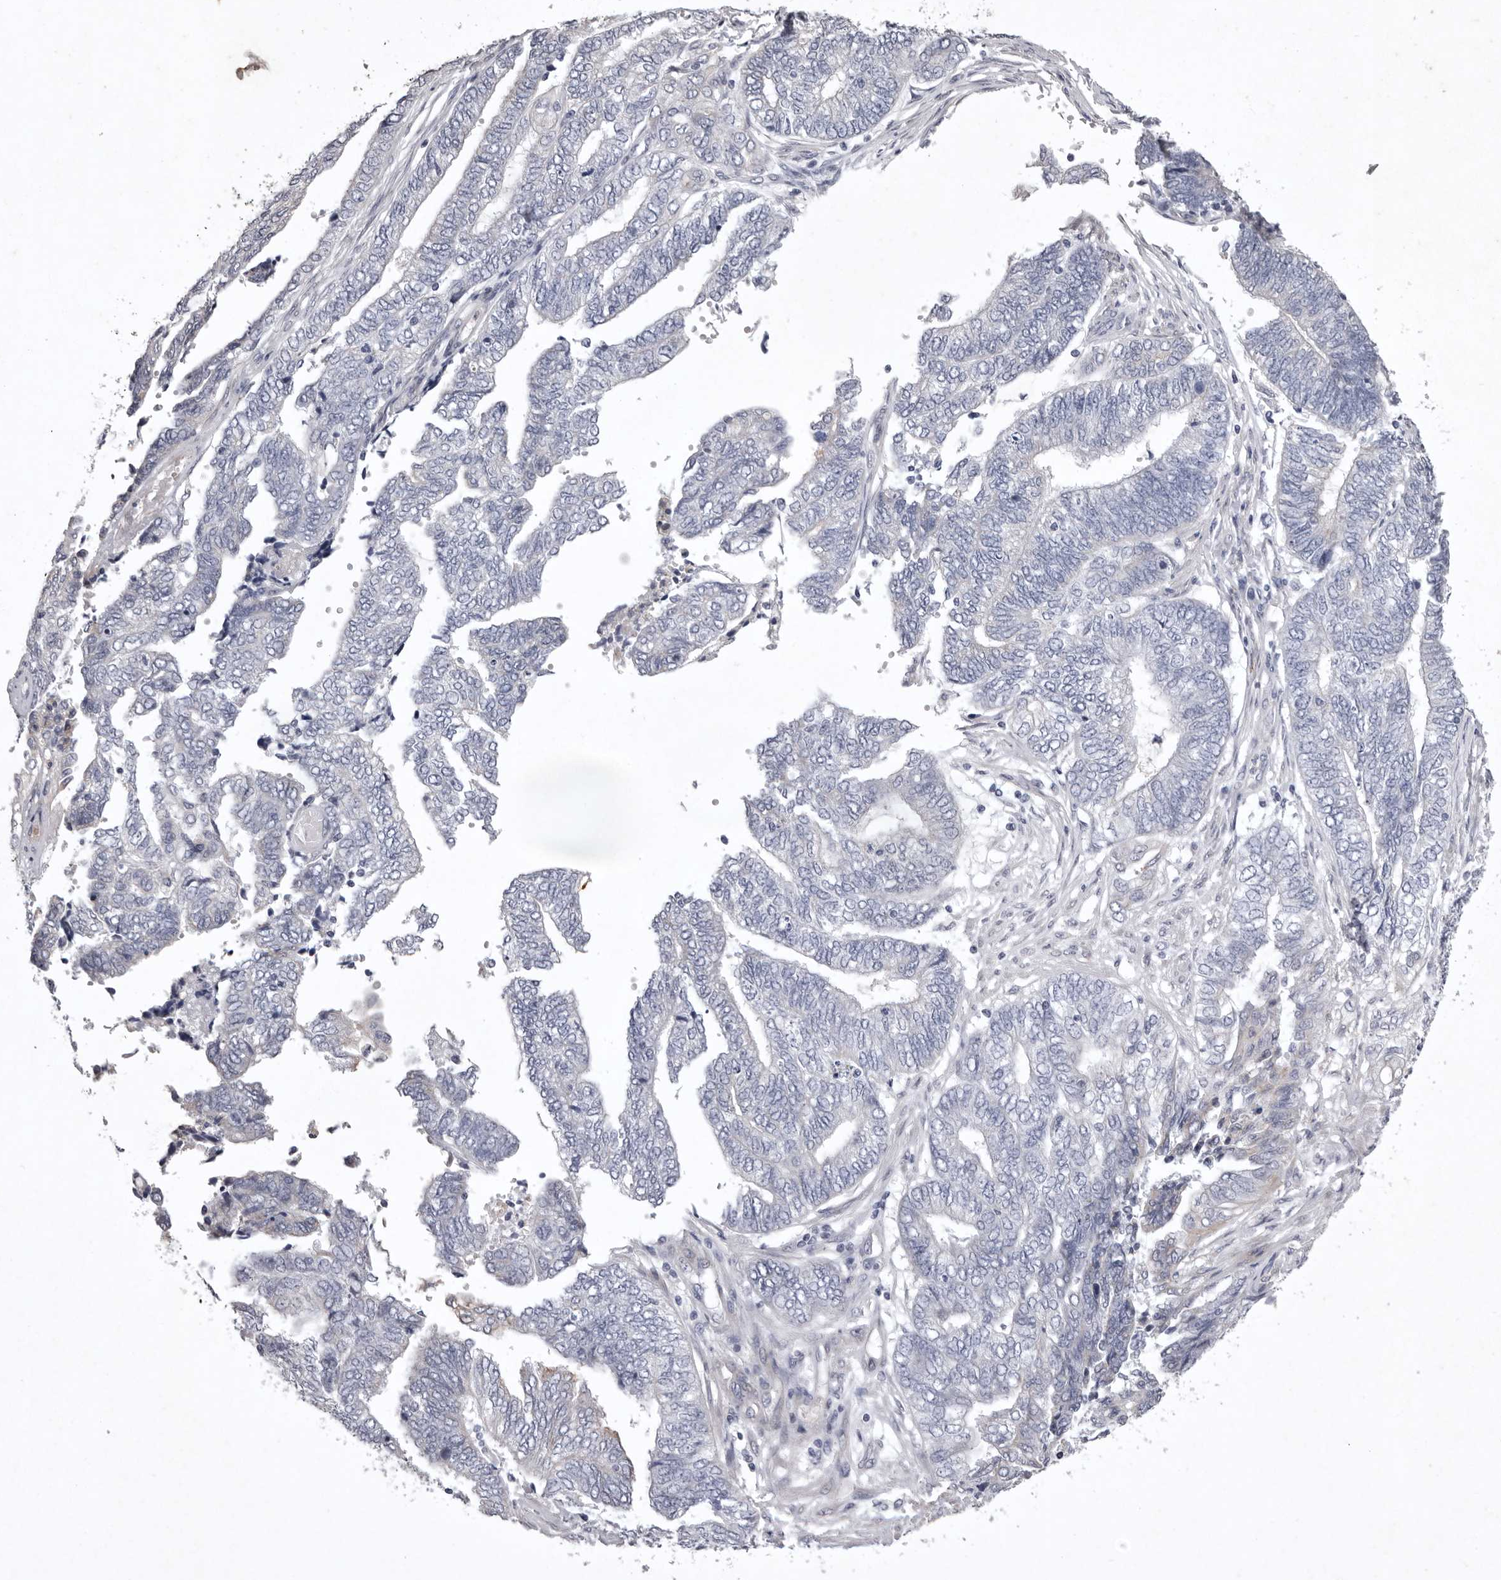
{"staining": {"intensity": "negative", "quantity": "none", "location": "none"}, "tissue": "endometrial cancer", "cell_type": "Tumor cells", "image_type": "cancer", "snomed": [{"axis": "morphology", "description": "Adenocarcinoma, NOS"}, {"axis": "topography", "description": "Uterus"}, {"axis": "topography", "description": "Endometrium"}], "caption": "Tumor cells are negative for brown protein staining in endometrial cancer.", "gene": "NKAIN4", "patient": {"sex": "female", "age": 70}}